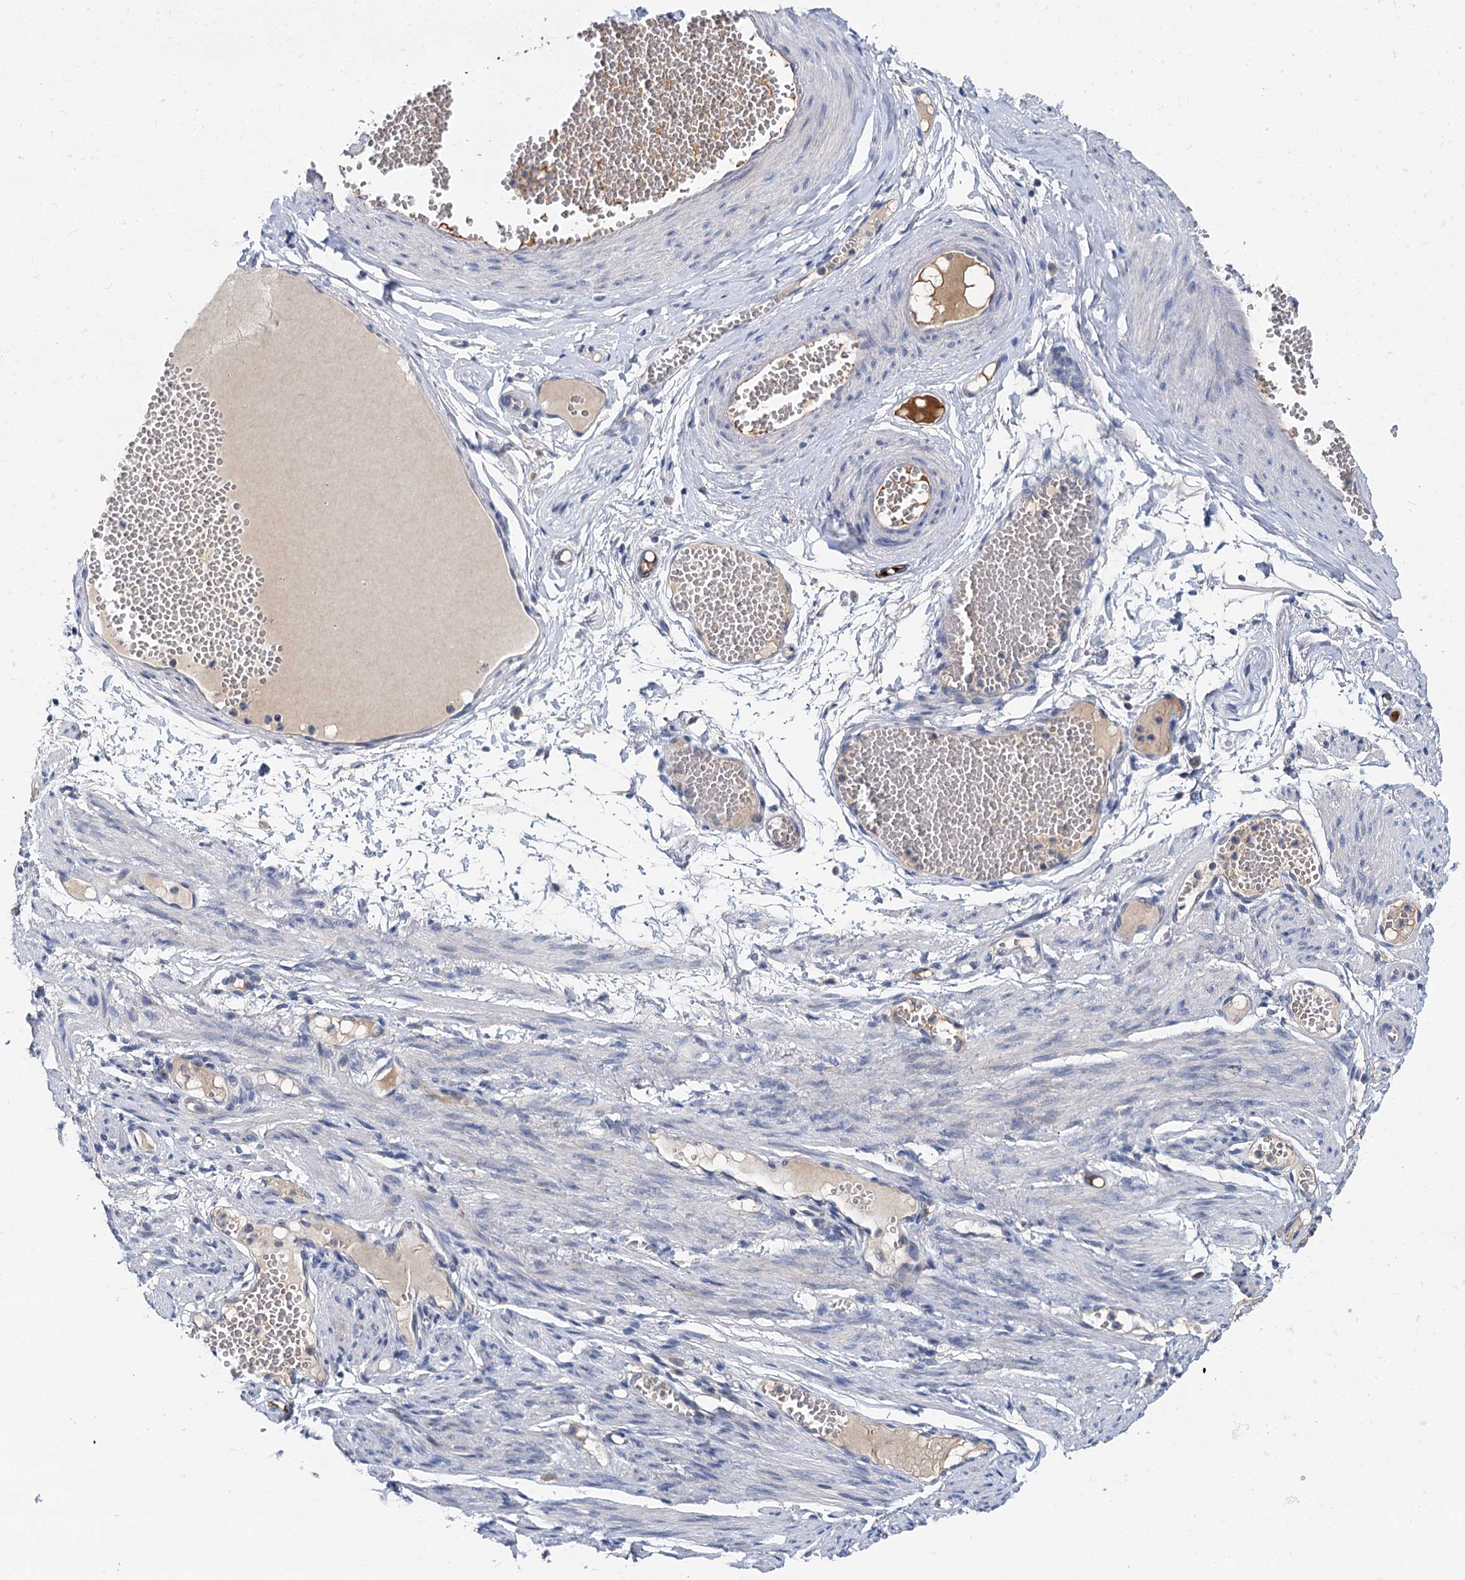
{"staining": {"intensity": "negative", "quantity": "none", "location": "none"}, "tissue": "adipose tissue", "cell_type": "Adipocytes", "image_type": "normal", "snomed": [{"axis": "morphology", "description": "Normal tissue, NOS"}, {"axis": "topography", "description": "Smooth muscle"}, {"axis": "topography", "description": "Peripheral nerve tissue"}], "caption": "Adipocytes show no significant protein positivity in benign adipose tissue. (Stains: DAB (3,3'-diaminobenzidine) IHC with hematoxylin counter stain, Microscopy: brightfield microscopy at high magnification).", "gene": "SPINK9", "patient": {"sex": "female", "age": 39}}